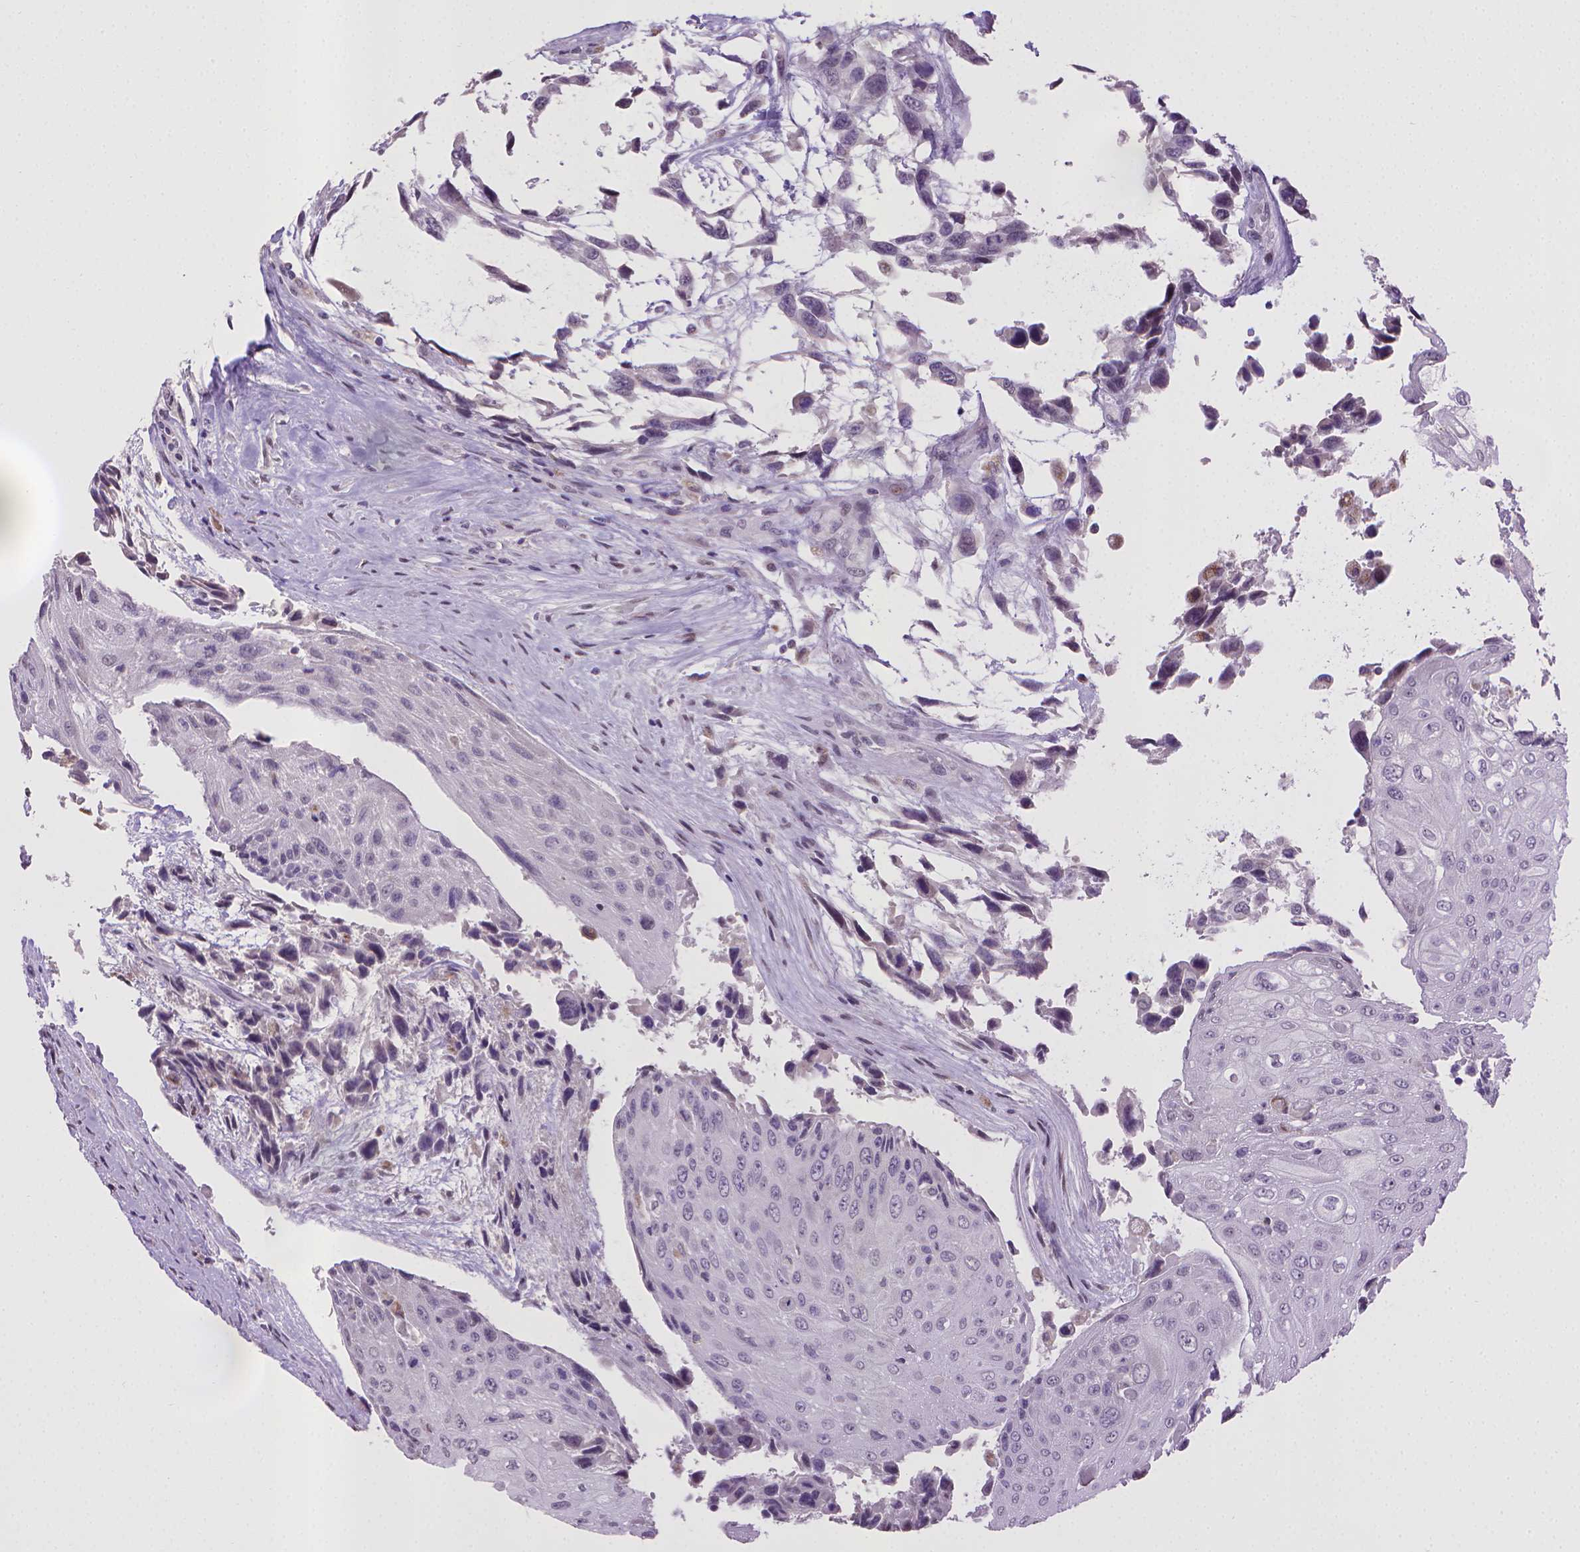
{"staining": {"intensity": "negative", "quantity": "none", "location": "none"}, "tissue": "urothelial cancer", "cell_type": "Tumor cells", "image_type": "cancer", "snomed": [{"axis": "morphology", "description": "Urothelial carcinoma, High grade"}, {"axis": "topography", "description": "Urinary bladder"}], "caption": "Human urothelial cancer stained for a protein using immunohistochemistry (IHC) demonstrates no expression in tumor cells.", "gene": "KMO", "patient": {"sex": "female", "age": 70}}